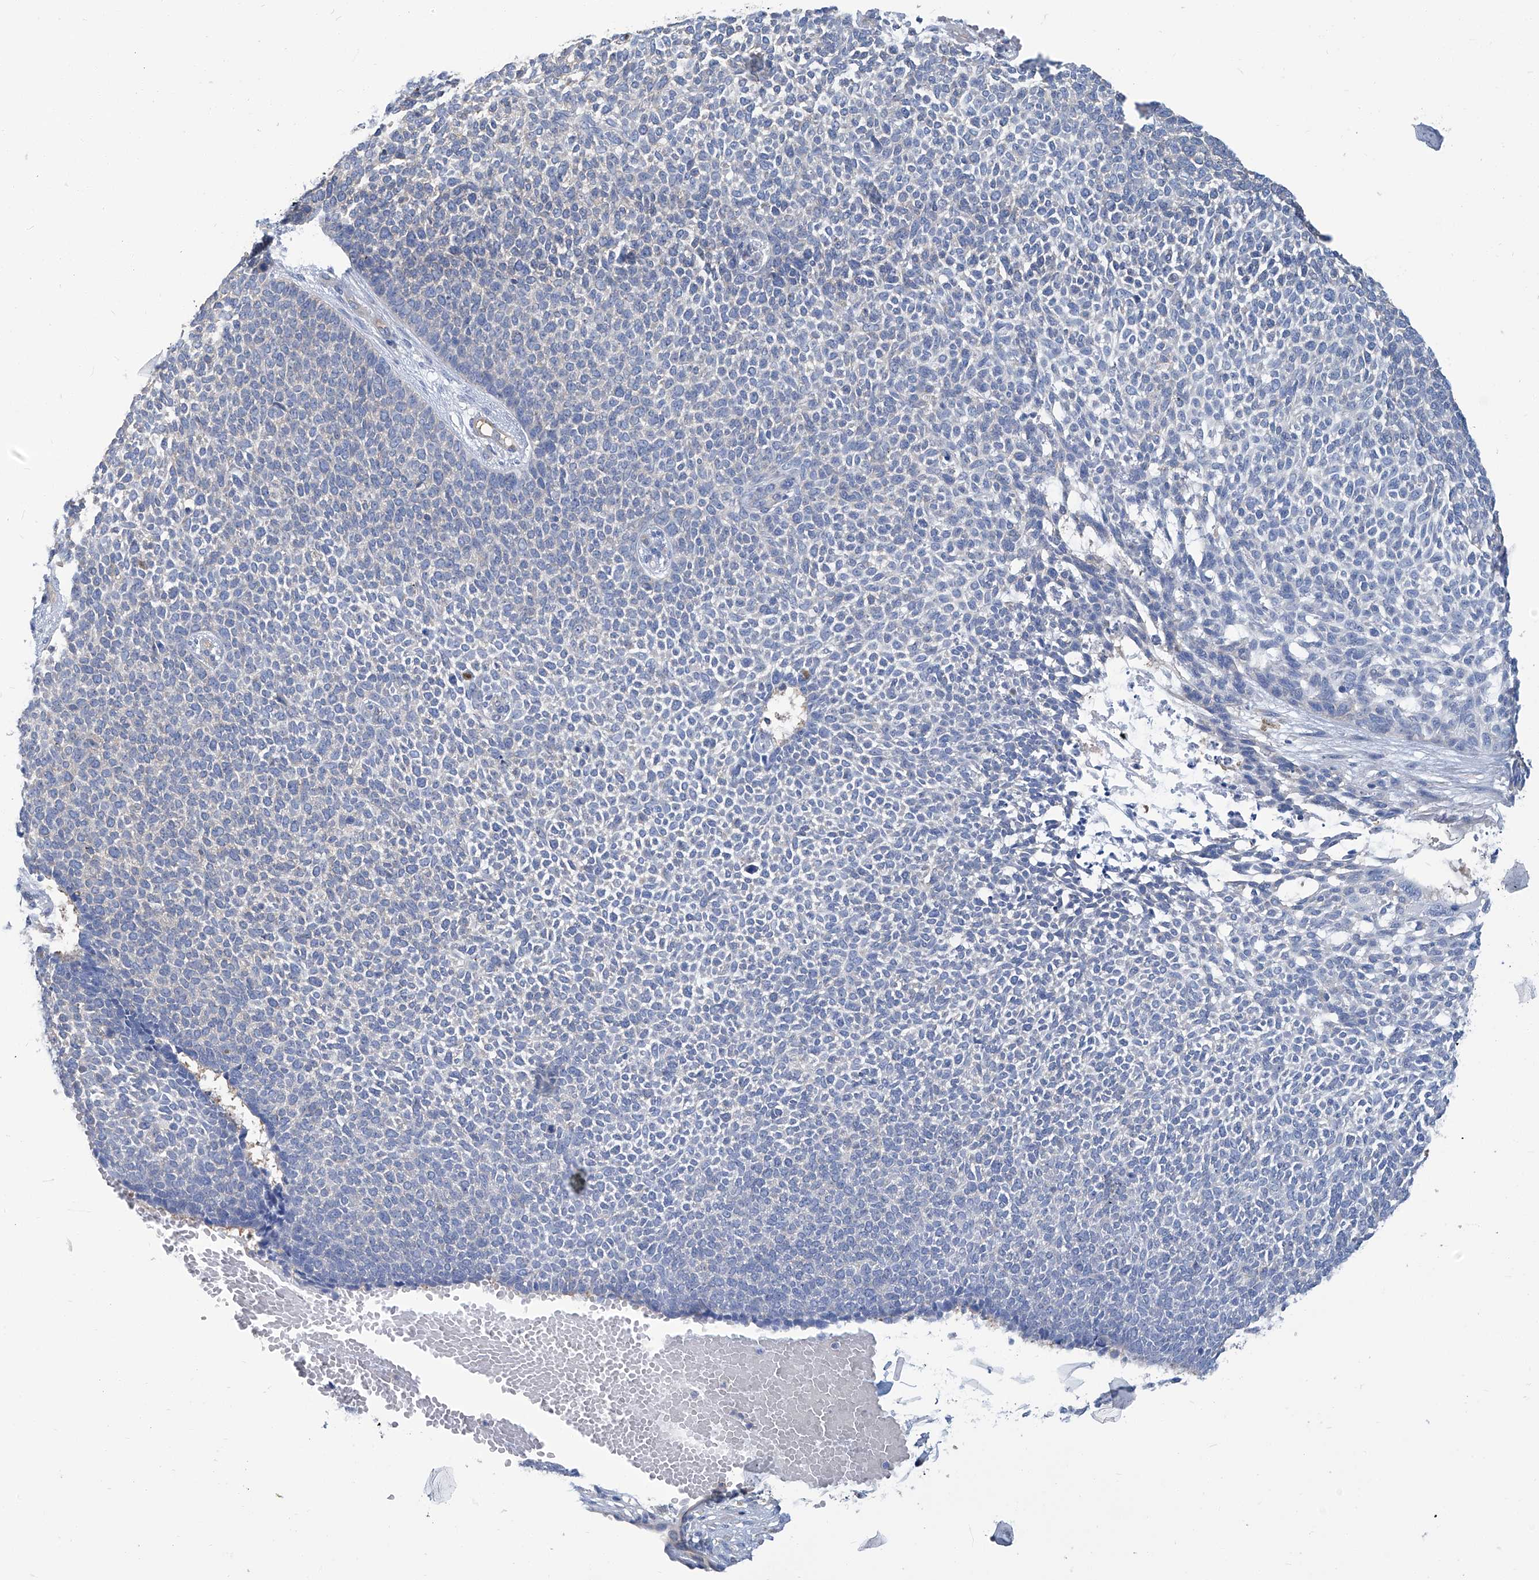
{"staining": {"intensity": "negative", "quantity": "none", "location": "none"}, "tissue": "skin cancer", "cell_type": "Tumor cells", "image_type": "cancer", "snomed": [{"axis": "morphology", "description": "Basal cell carcinoma"}, {"axis": "topography", "description": "Skin"}], "caption": "This is a image of immunohistochemistry staining of skin cancer, which shows no expression in tumor cells.", "gene": "PFKL", "patient": {"sex": "female", "age": 84}}